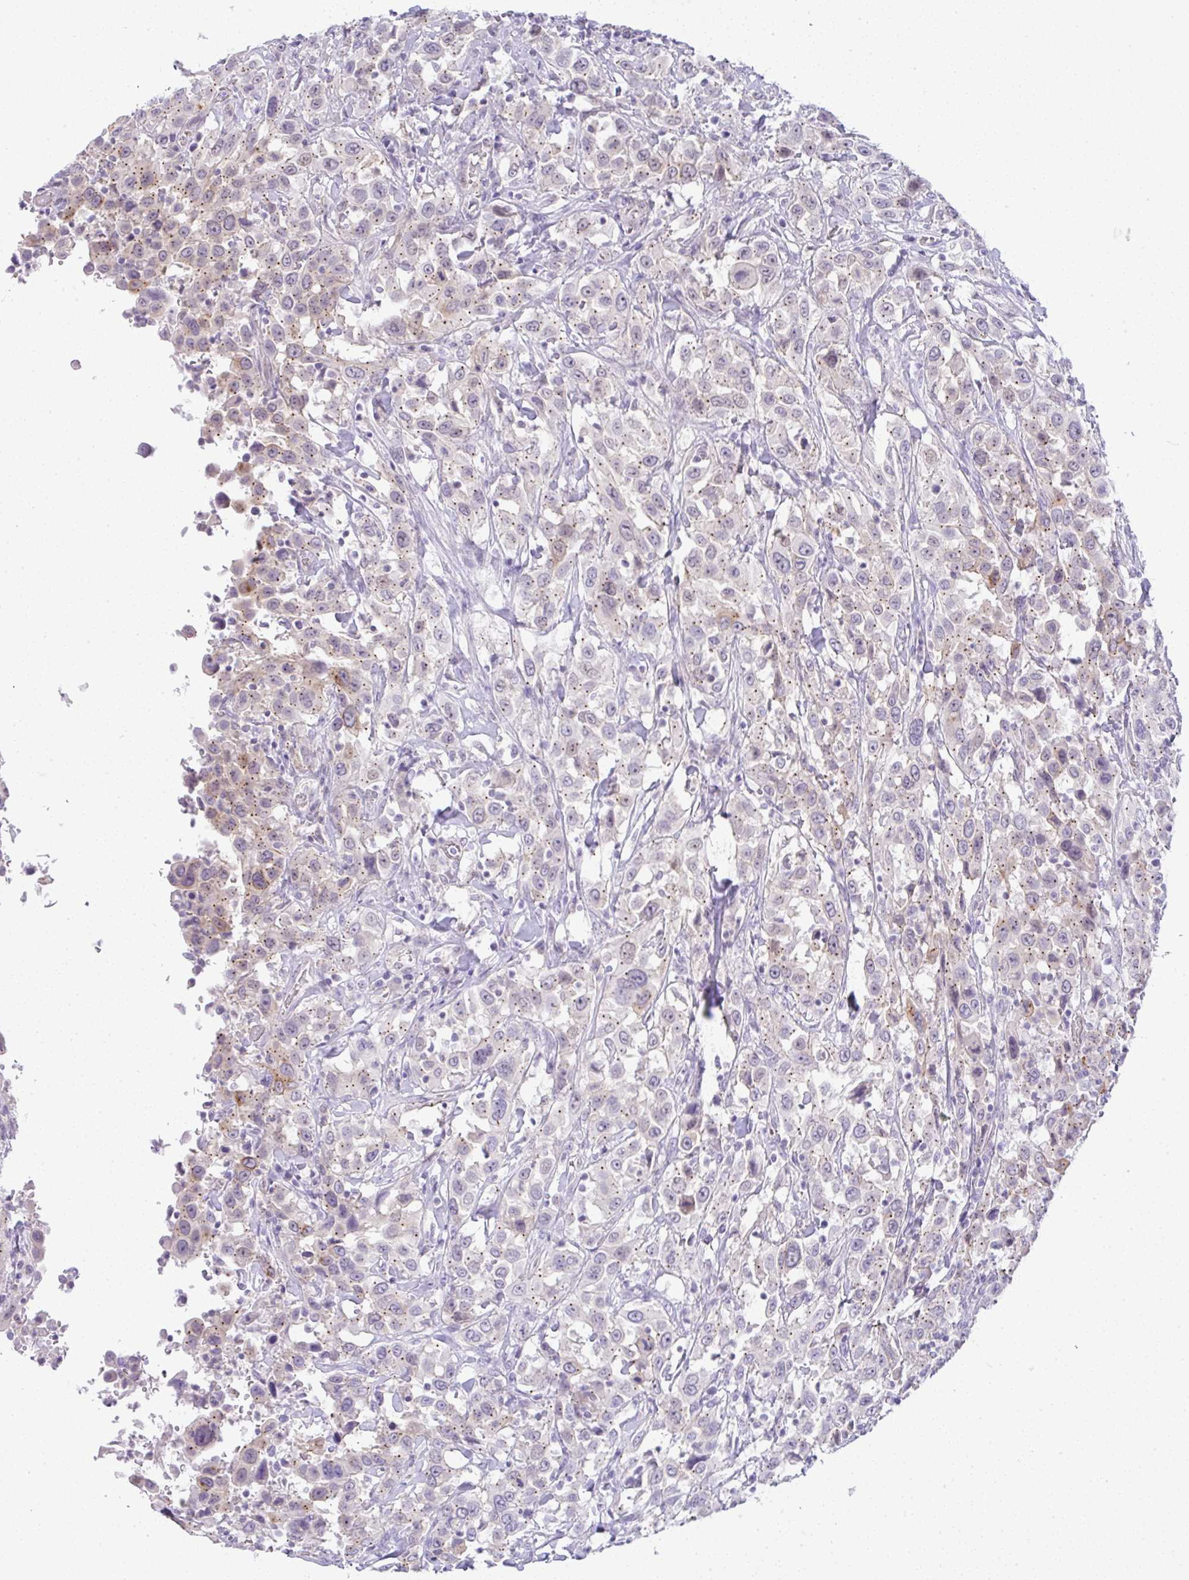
{"staining": {"intensity": "moderate", "quantity": "25%-75%", "location": "cytoplasmic/membranous"}, "tissue": "urothelial cancer", "cell_type": "Tumor cells", "image_type": "cancer", "snomed": [{"axis": "morphology", "description": "Urothelial carcinoma, High grade"}, {"axis": "topography", "description": "Urinary bladder"}], "caption": "Moderate cytoplasmic/membranous positivity is present in about 25%-75% of tumor cells in urothelial cancer.", "gene": "FAM177A1", "patient": {"sex": "male", "age": 61}}